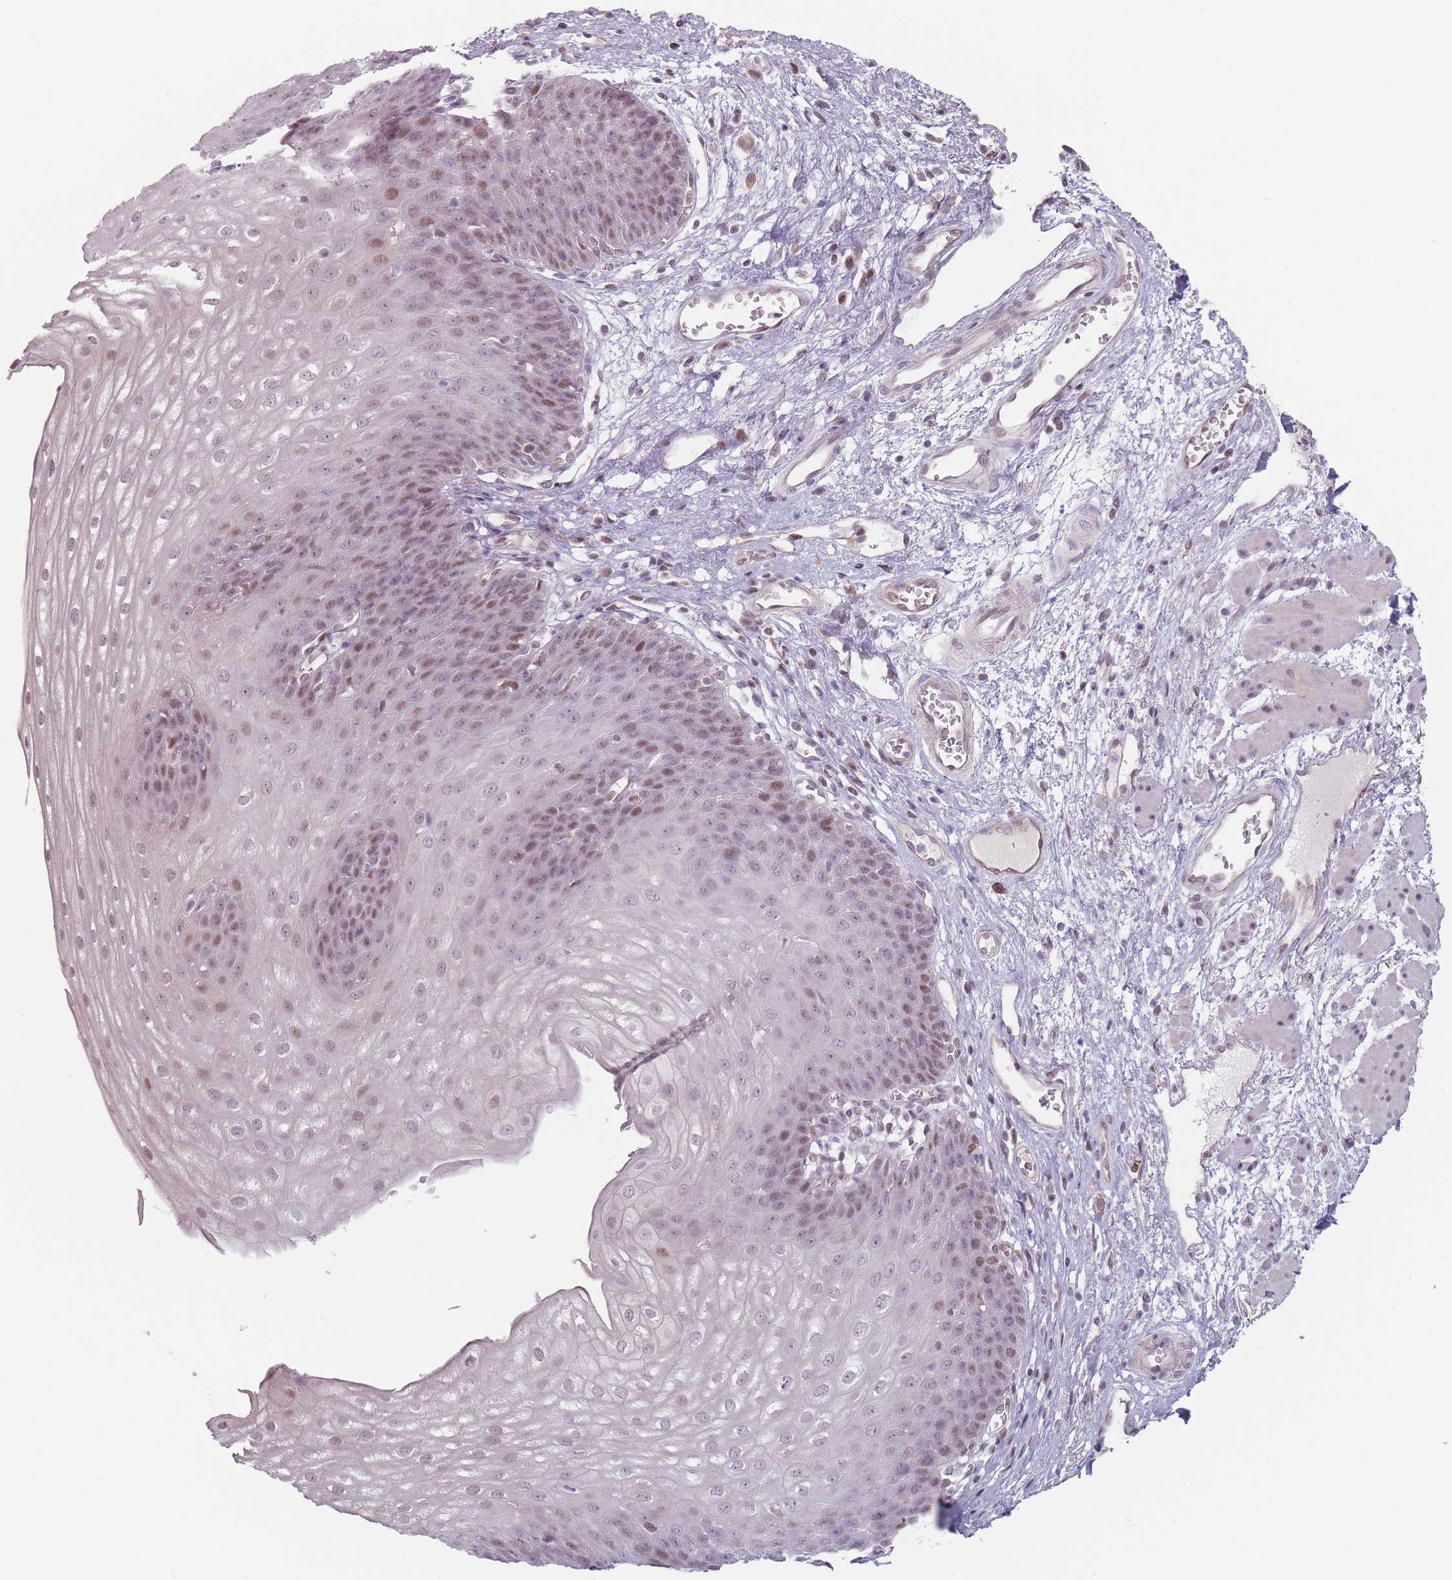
{"staining": {"intensity": "moderate", "quantity": "25%-75%", "location": "nuclear"}, "tissue": "esophagus", "cell_type": "Squamous epithelial cells", "image_type": "normal", "snomed": [{"axis": "morphology", "description": "Normal tissue, NOS"}, {"axis": "topography", "description": "Esophagus"}], "caption": "DAB immunohistochemical staining of normal human esophagus shows moderate nuclear protein positivity in about 25%-75% of squamous epithelial cells. The staining was performed using DAB, with brown indicating positive protein expression. Nuclei are stained blue with hematoxylin.", "gene": "SH3BGRL2", "patient": {"sex": "male", "age": 71}}